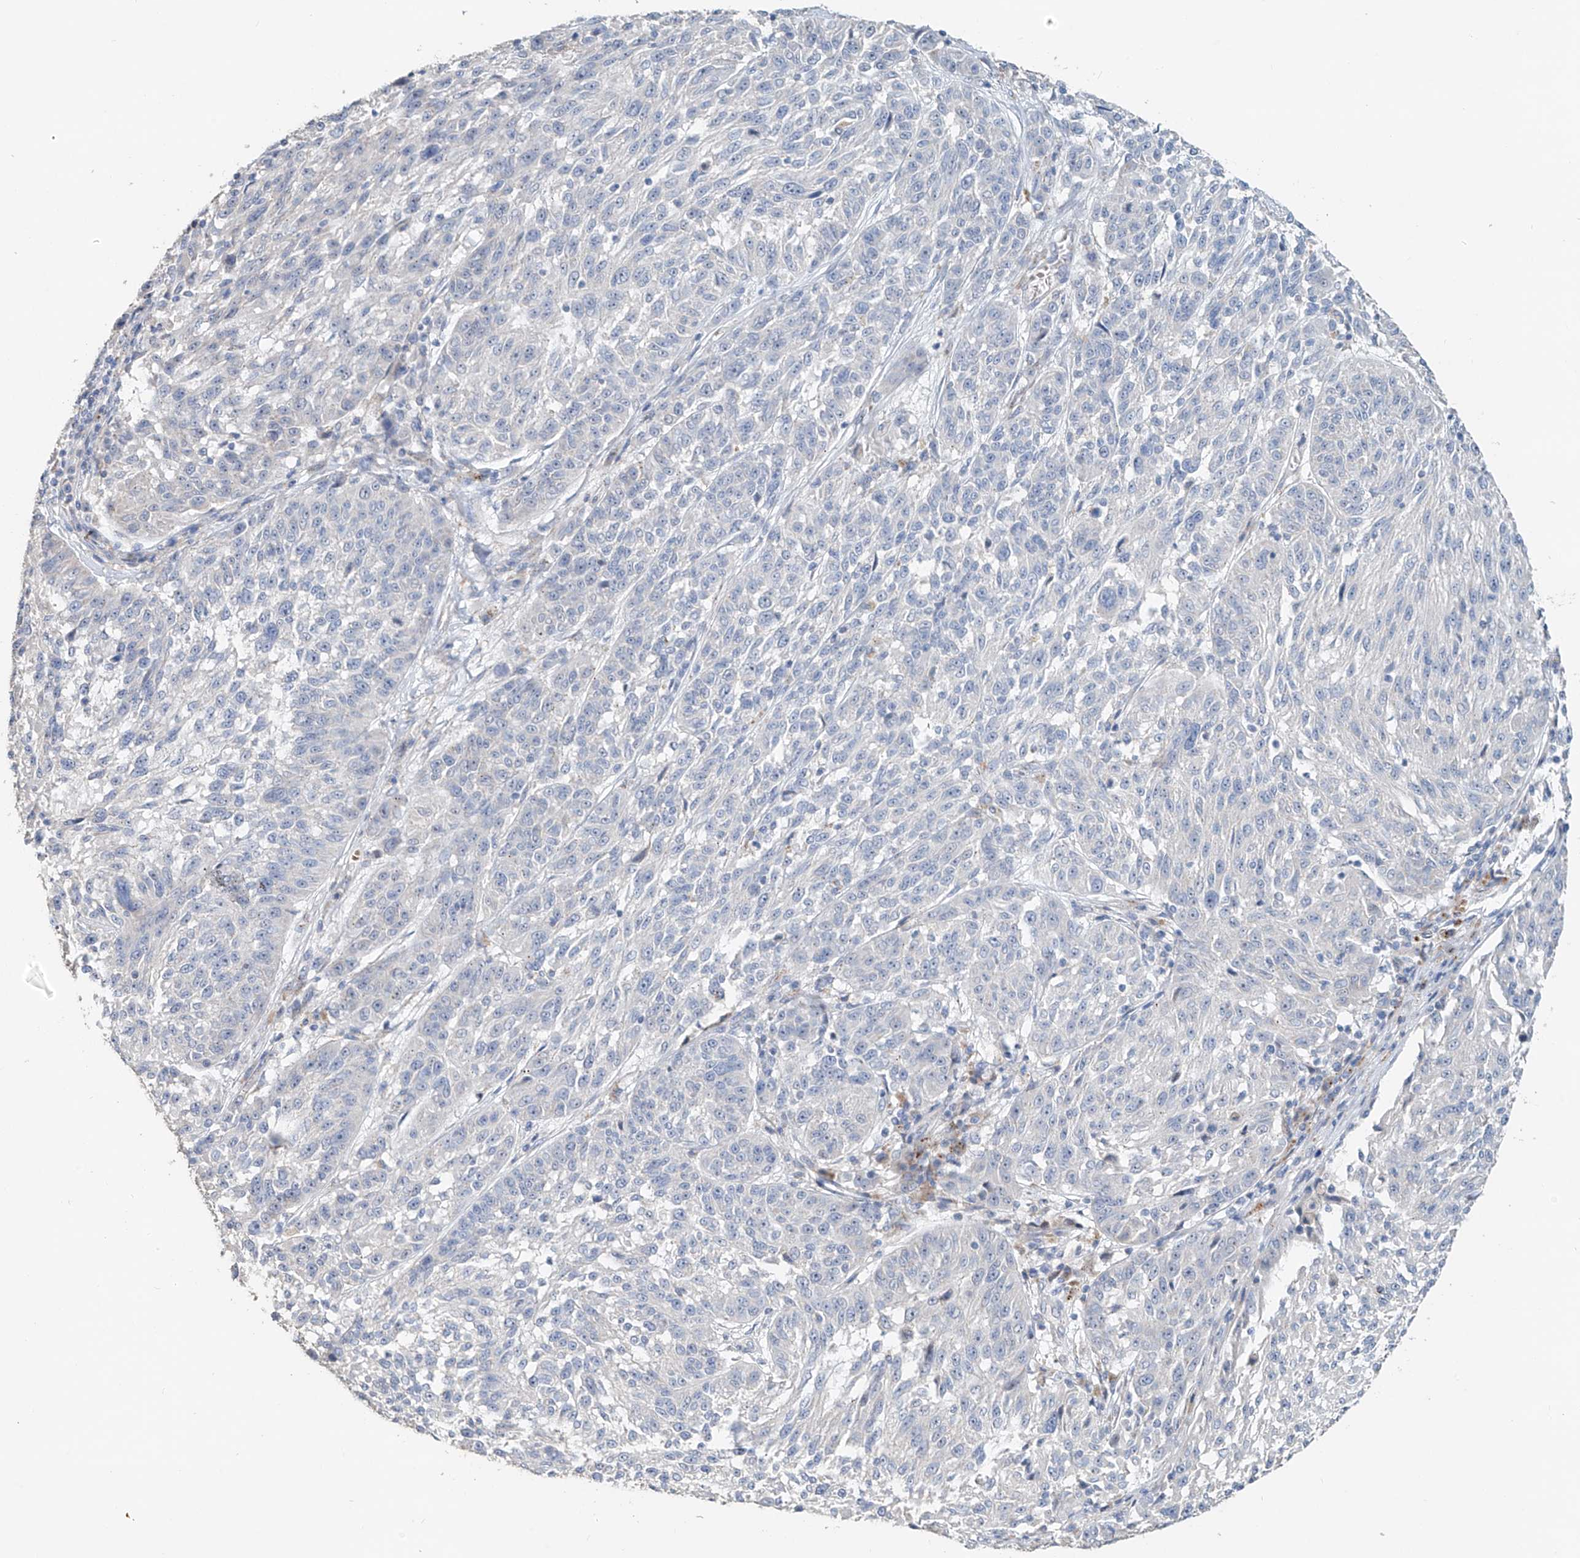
{"staining": {"intensity": "negative", "quantity": "none", "location": "none"}, "tissue": "melanoma", "cell_type": "Tumor cells", "image_type": "cancer", "snomed": [{"axis": "morphology", "description": "Malignant melanoma, NOS"}, {"axis": "topography", "description": "Skin"}], "caption": "Tumor cells are negative for brown protein staining in malignant melanoma. (IHC, brightfield microscopy, high magnification).", "gene": "TRIM47", "patient": {"sex": "male", "age": 53}}